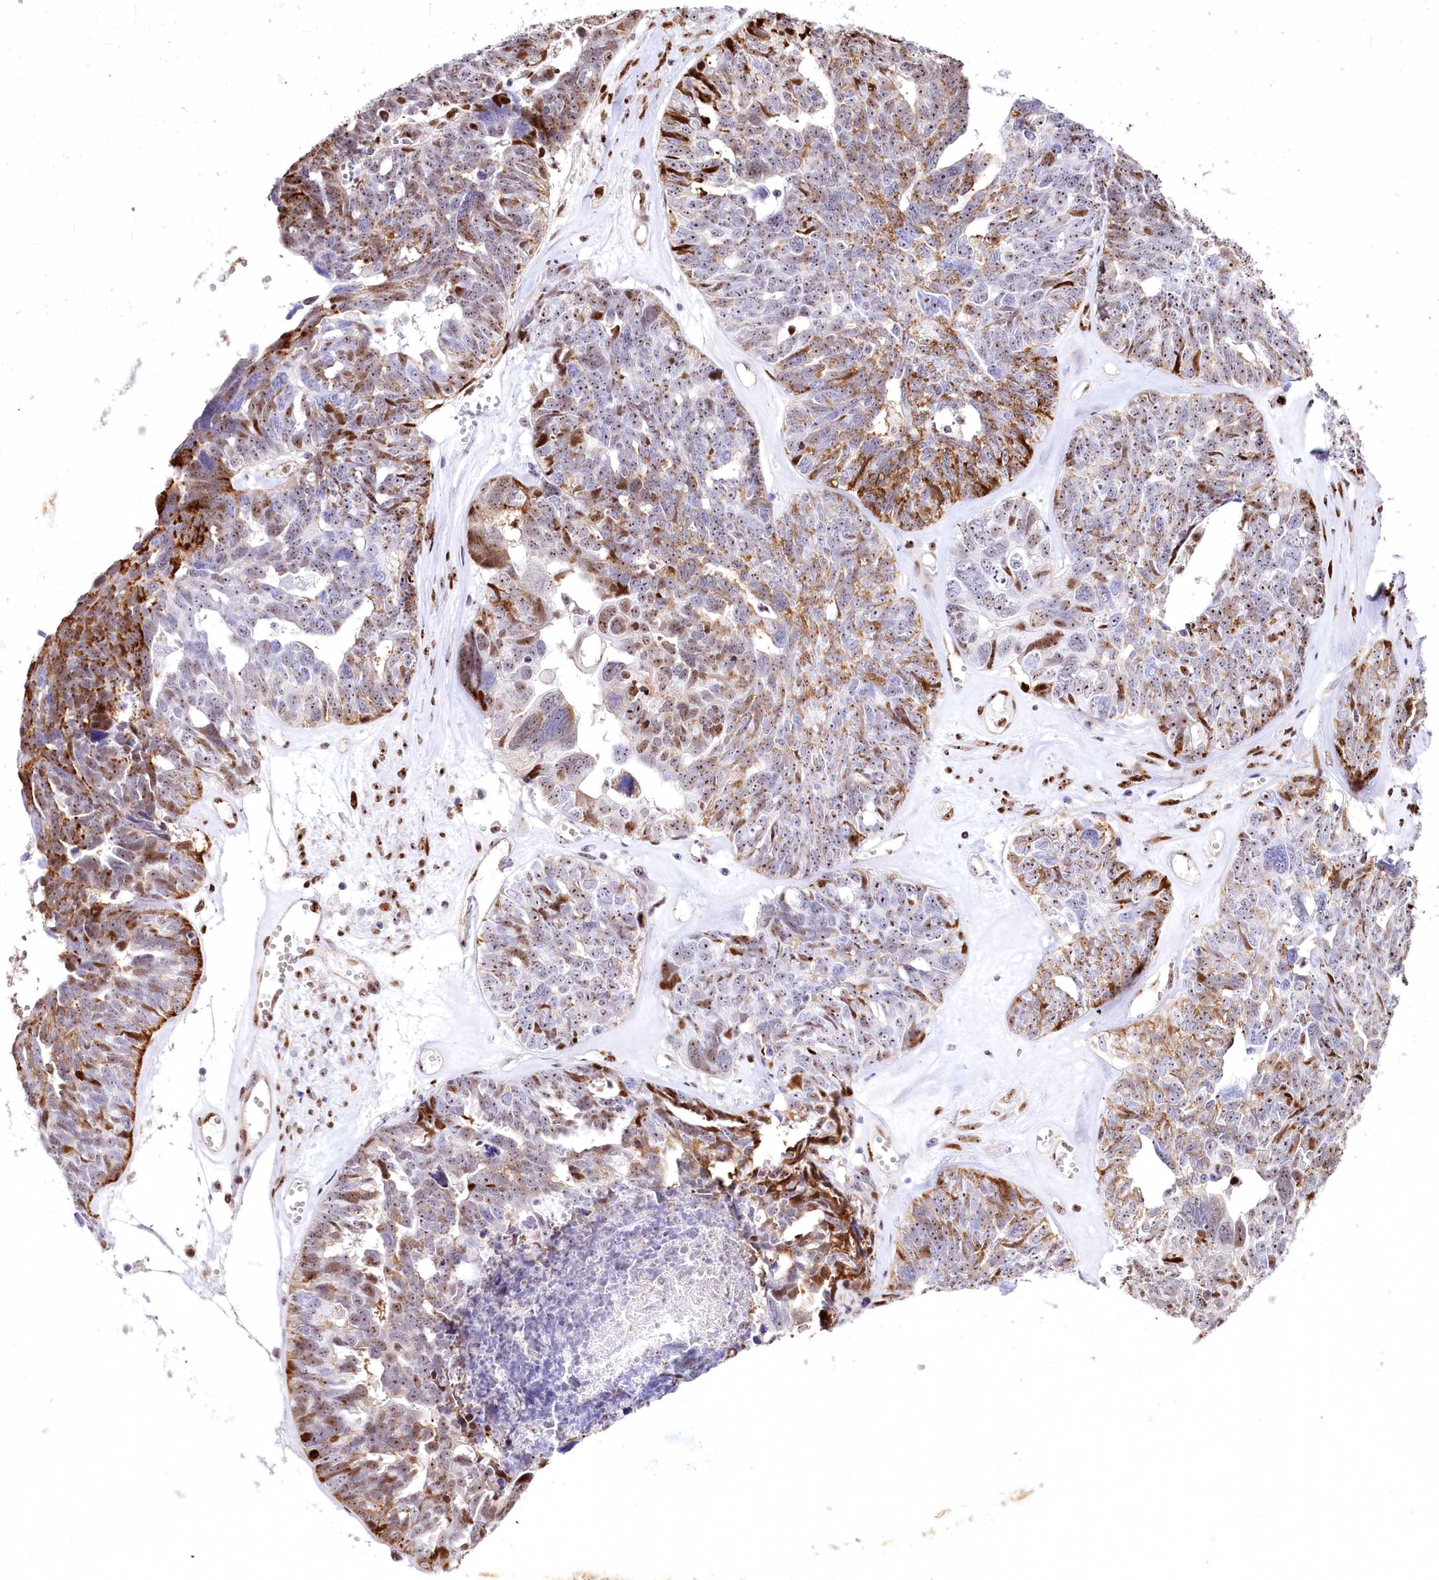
{"staining": {"intensity": "moderate", "quantity": "25%-75%", "location": "cytoplasmic/membranous,nuclear"}, "tissue": "ovarian cancer", "cell_type": "Tumor cells", "image_type": "cancer", "snomed": [{"axis": "morphology", "description": "Cystadenocarcinoma, serous, NOS"}, {"axis": "topography", "description": "Ovary"}], "caption": "Ovarian serous cystadenocarcinoma stained with a protein marker shows moderate staining in tumor cells.", "gene": "PTMS", "patient": {"sex": "female", "age": 79}}